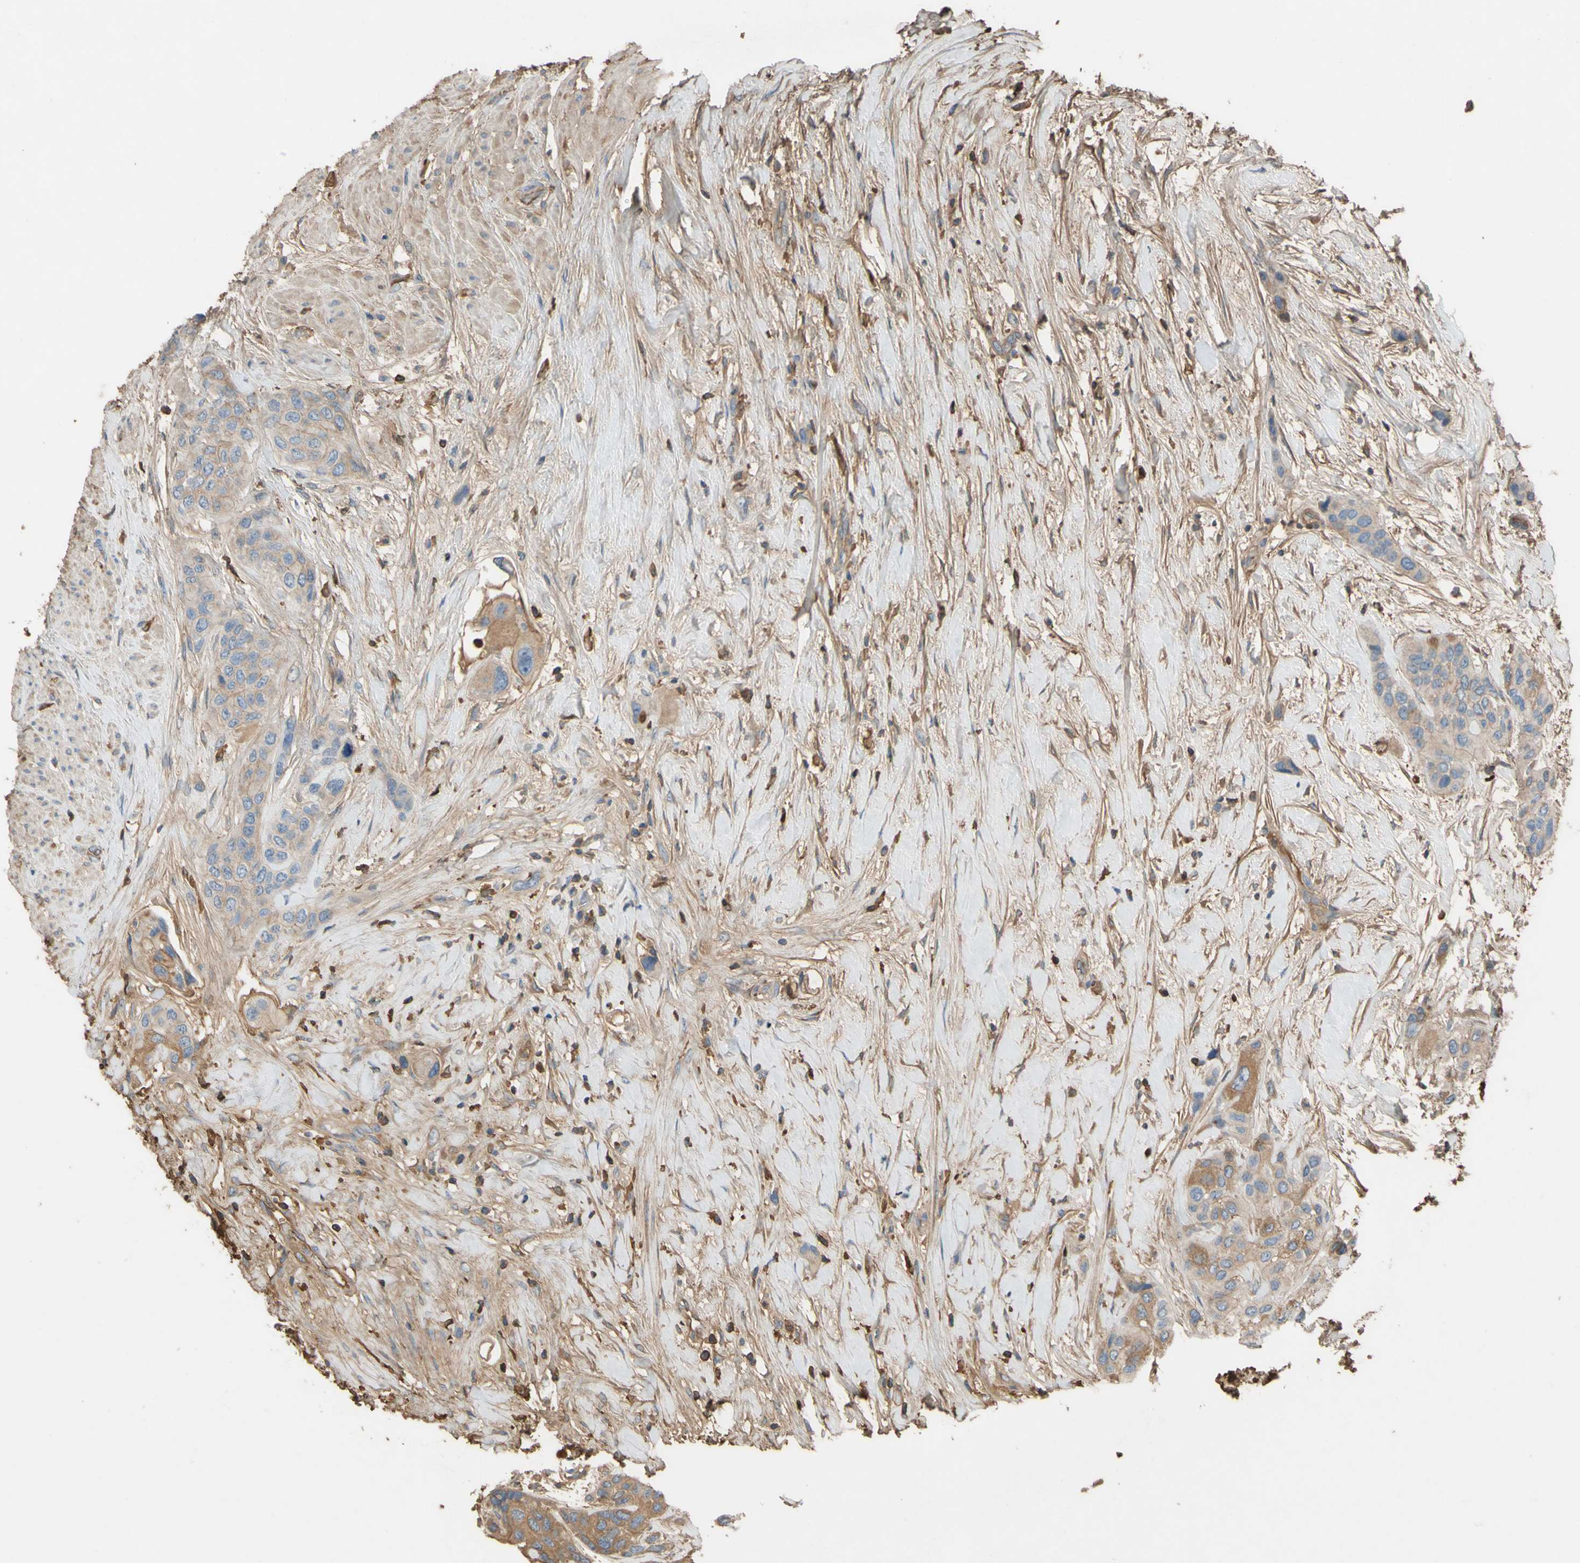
{"staining": {"intensity": "moderate", "quantity": "25%-75%", "location": "cytoplasmic/membranous"}, "tissue": "urothelial cancer", "cell_type": "Tumor cells", "image_type": "cancer", "snomed": [{"axis": "morphology", "description": "Urothelial carcinoma, High grade"}, {"axis": "topography", "description": "Urinary bladder"}], "caption": "An immunohistochemistry (IHC) photomicrograph of tumor tissue is shown. Protein staining in brown labels moderate cytoplasmic/membranous positivity in urothelial cancer within tumor cells. (DAB (3,3'-diaminobenzidine) = brown stain, brightfield microscopy at high magnification).", "gene": "PTGDS", "patient": {"sex": "female", "age": 56}}